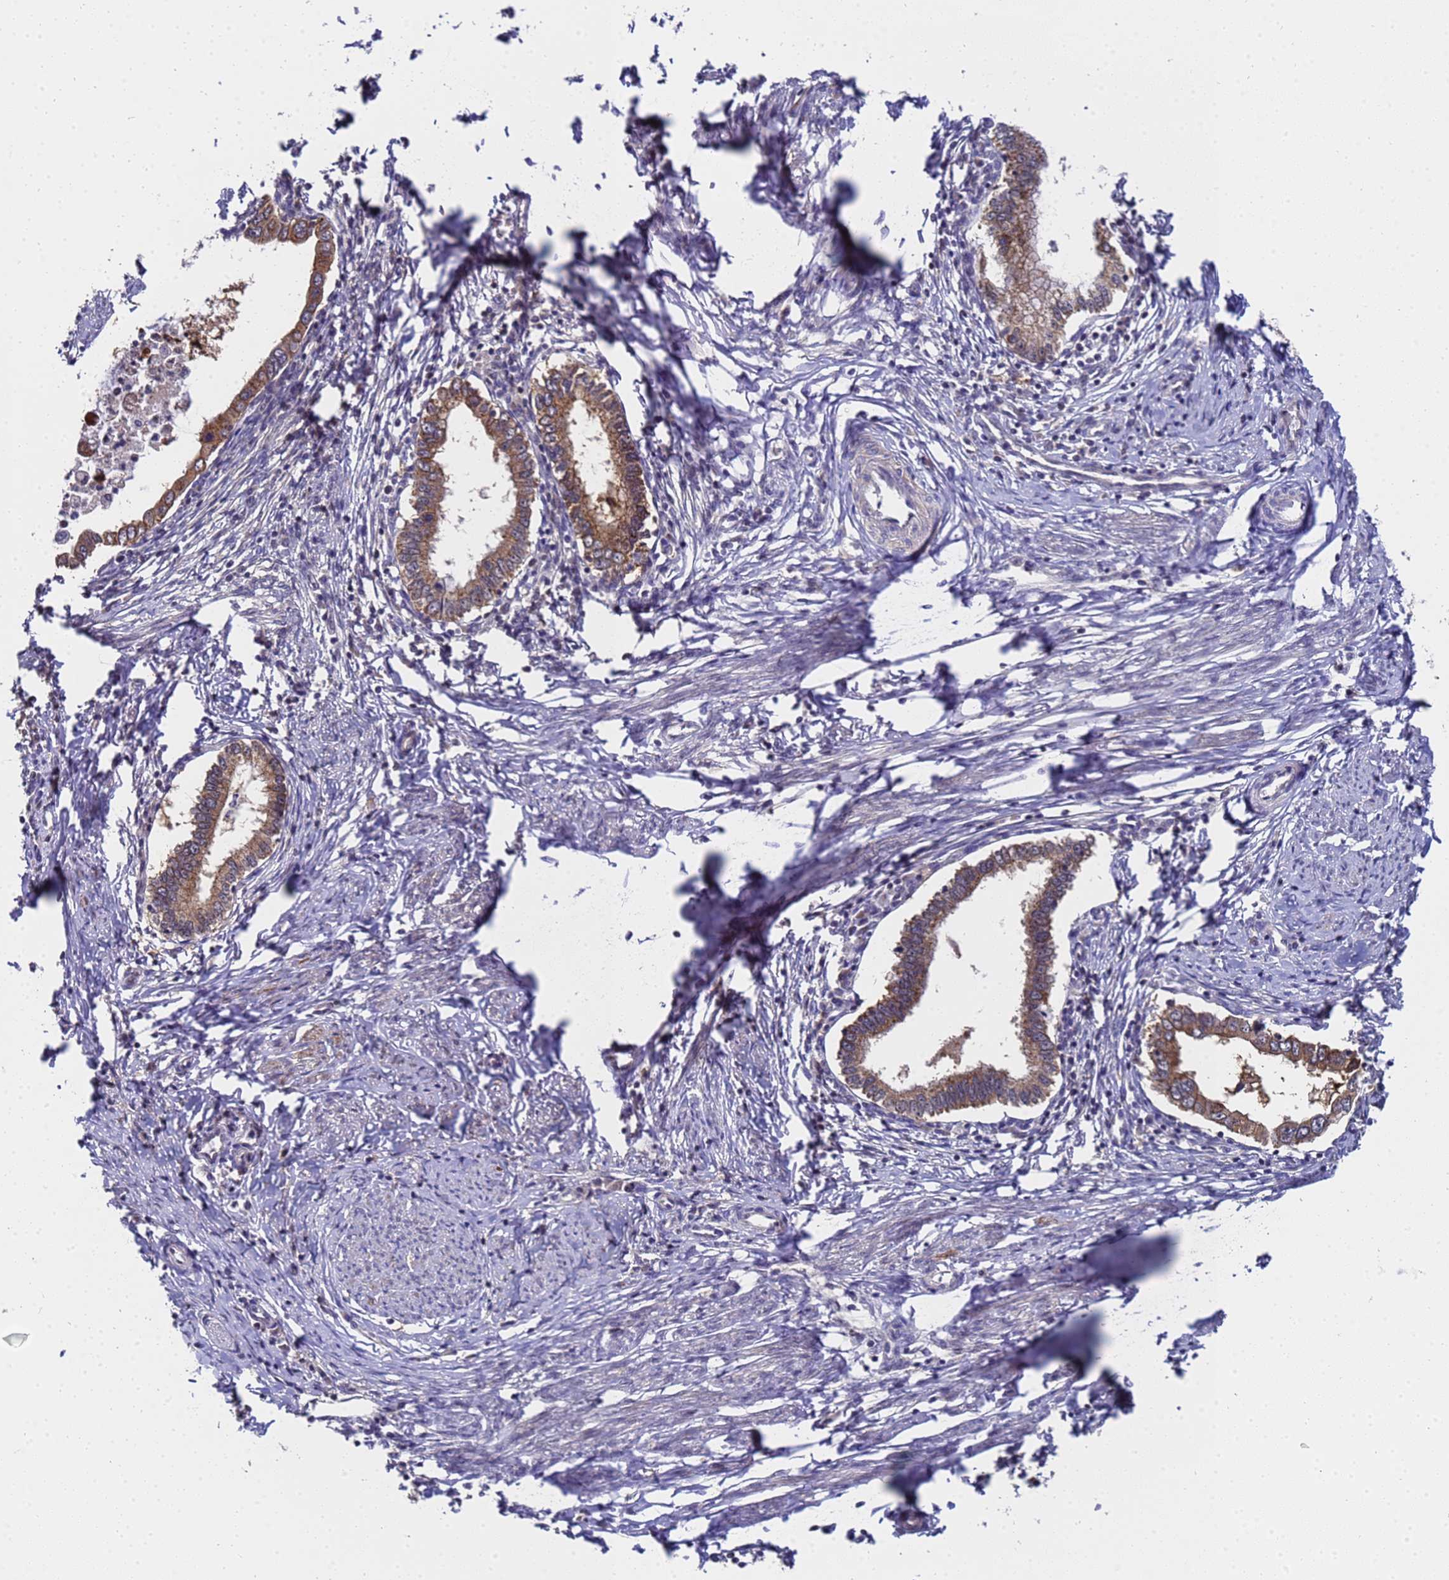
{"staining": {"intensity": "moderate", "quantity": ">75%", "location": "cytoplasmic/membranous"}, "tissue": "cervical cancer", "cell_type": "Tumor cells", "image_type": "cancer", "snomed": [{"axis": "morphology", "description": "Adenocarcinoma, NOS"}, {"axis": "topography", "description": "Cervix"}], "caption": "Immunohistochemical staining of human cervical adenocarcinoma displays moderate cytoplasmic/membranous protein staining in about >75% of tumor cells.", "gene": "ANAPC13", "patient": {"sex": "female", "age": 36}}